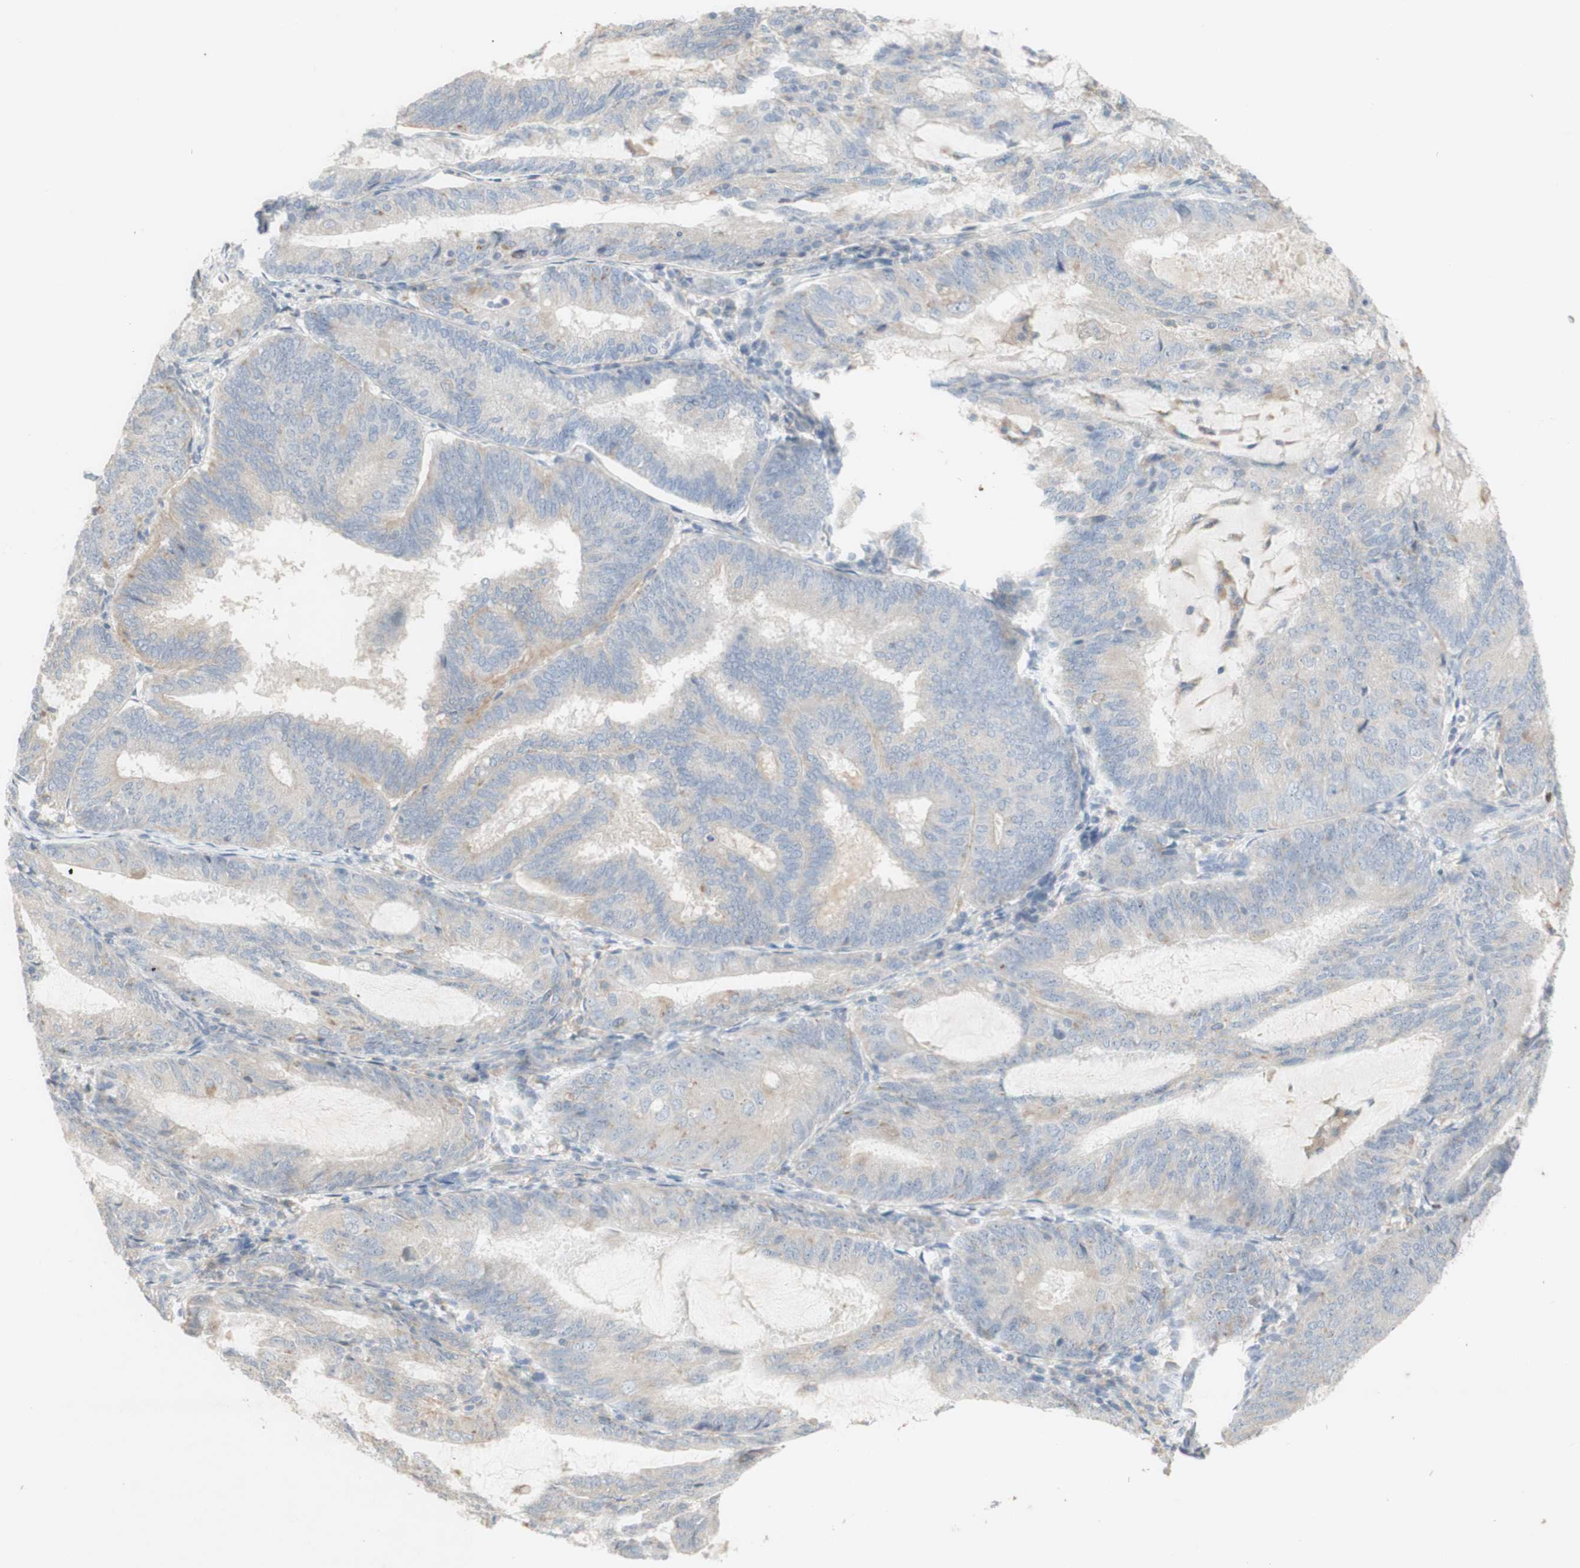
{"staining": {"intensity": "weak", "quantity": "<25%", "location": "cytoplasmic/membranous"}, "tissue": "endometrial cancer", "cell_type": "Tumor cells", "image_type": "cancer", "snomed": [{"axis": "morphology", "description": "Adenocarcinoma, NOS"}, {"axis": "topography", "description": "Endometrium"}], "caption": "Tumor cells are negative for protein expression in human endometrial adenocarcinoma. Nuclei are stained in blue.", "gene": "ATP6V1B1", "patient": {"sex": "female", "age": 81}}